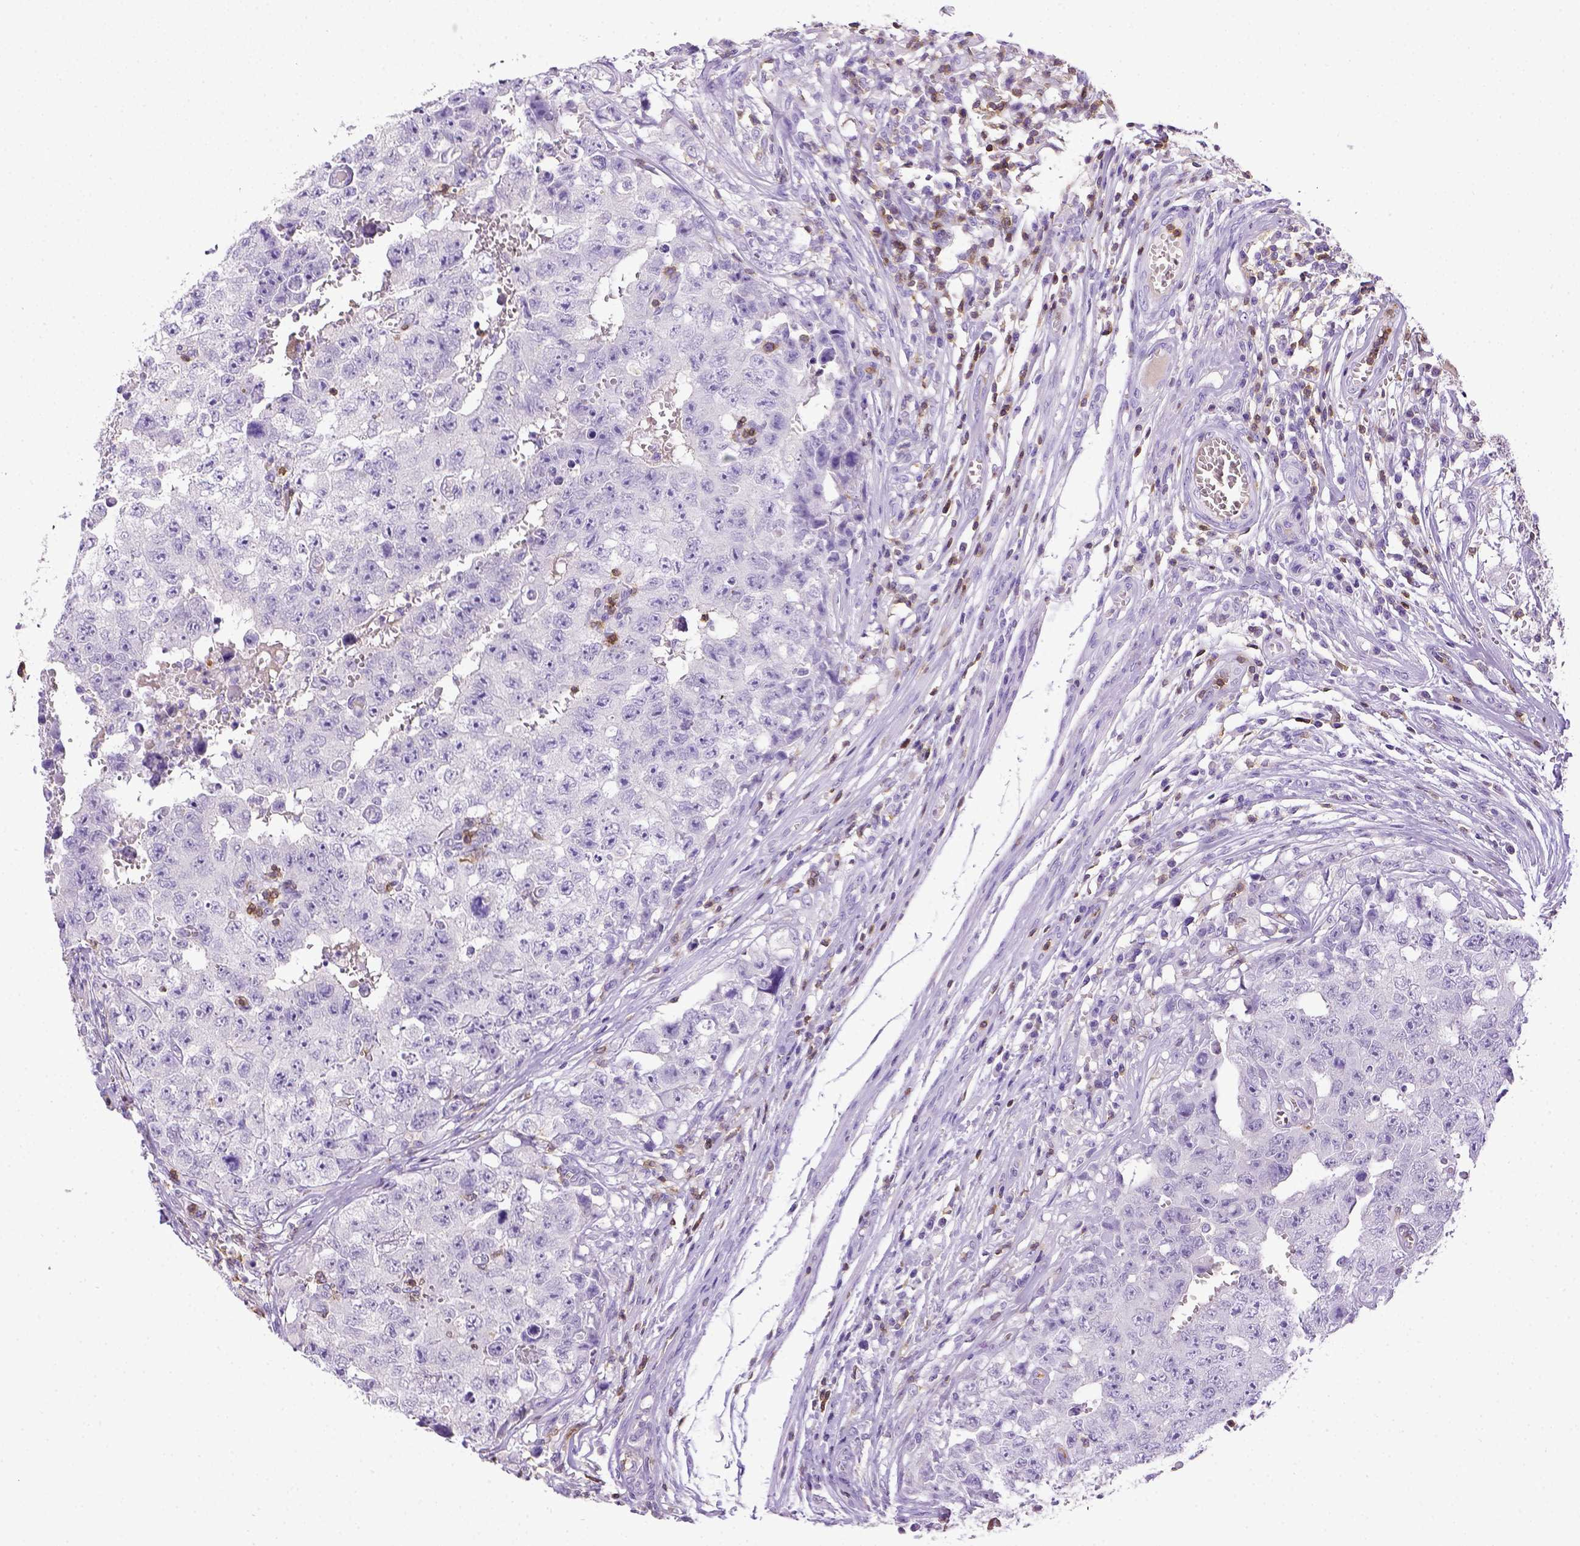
{"staining": {"intensity": "negative", "quantity": "none", "location": "none"}, "tissue": "testis cancer", "cell_type": "Tumor cells", "image_type": "cancer", "snomed": [{"axis": "morphology", "description": "Carcinoma, Embryonal, NOS"}, {"axis": "topography", "description": "Testis"}], "caption": "A micrograph of human testis embryonal carcinoma is negative for staining in tumor cells. The staining was performed using DAB (3,3'-diaminobenzidine) to visualize the protein expression in brown, while the nuclei were stained in blue with hematoxylin (Magnification: 20x).", "gene": "CD3E", "patient": {"sex": "male", "age": 36}}